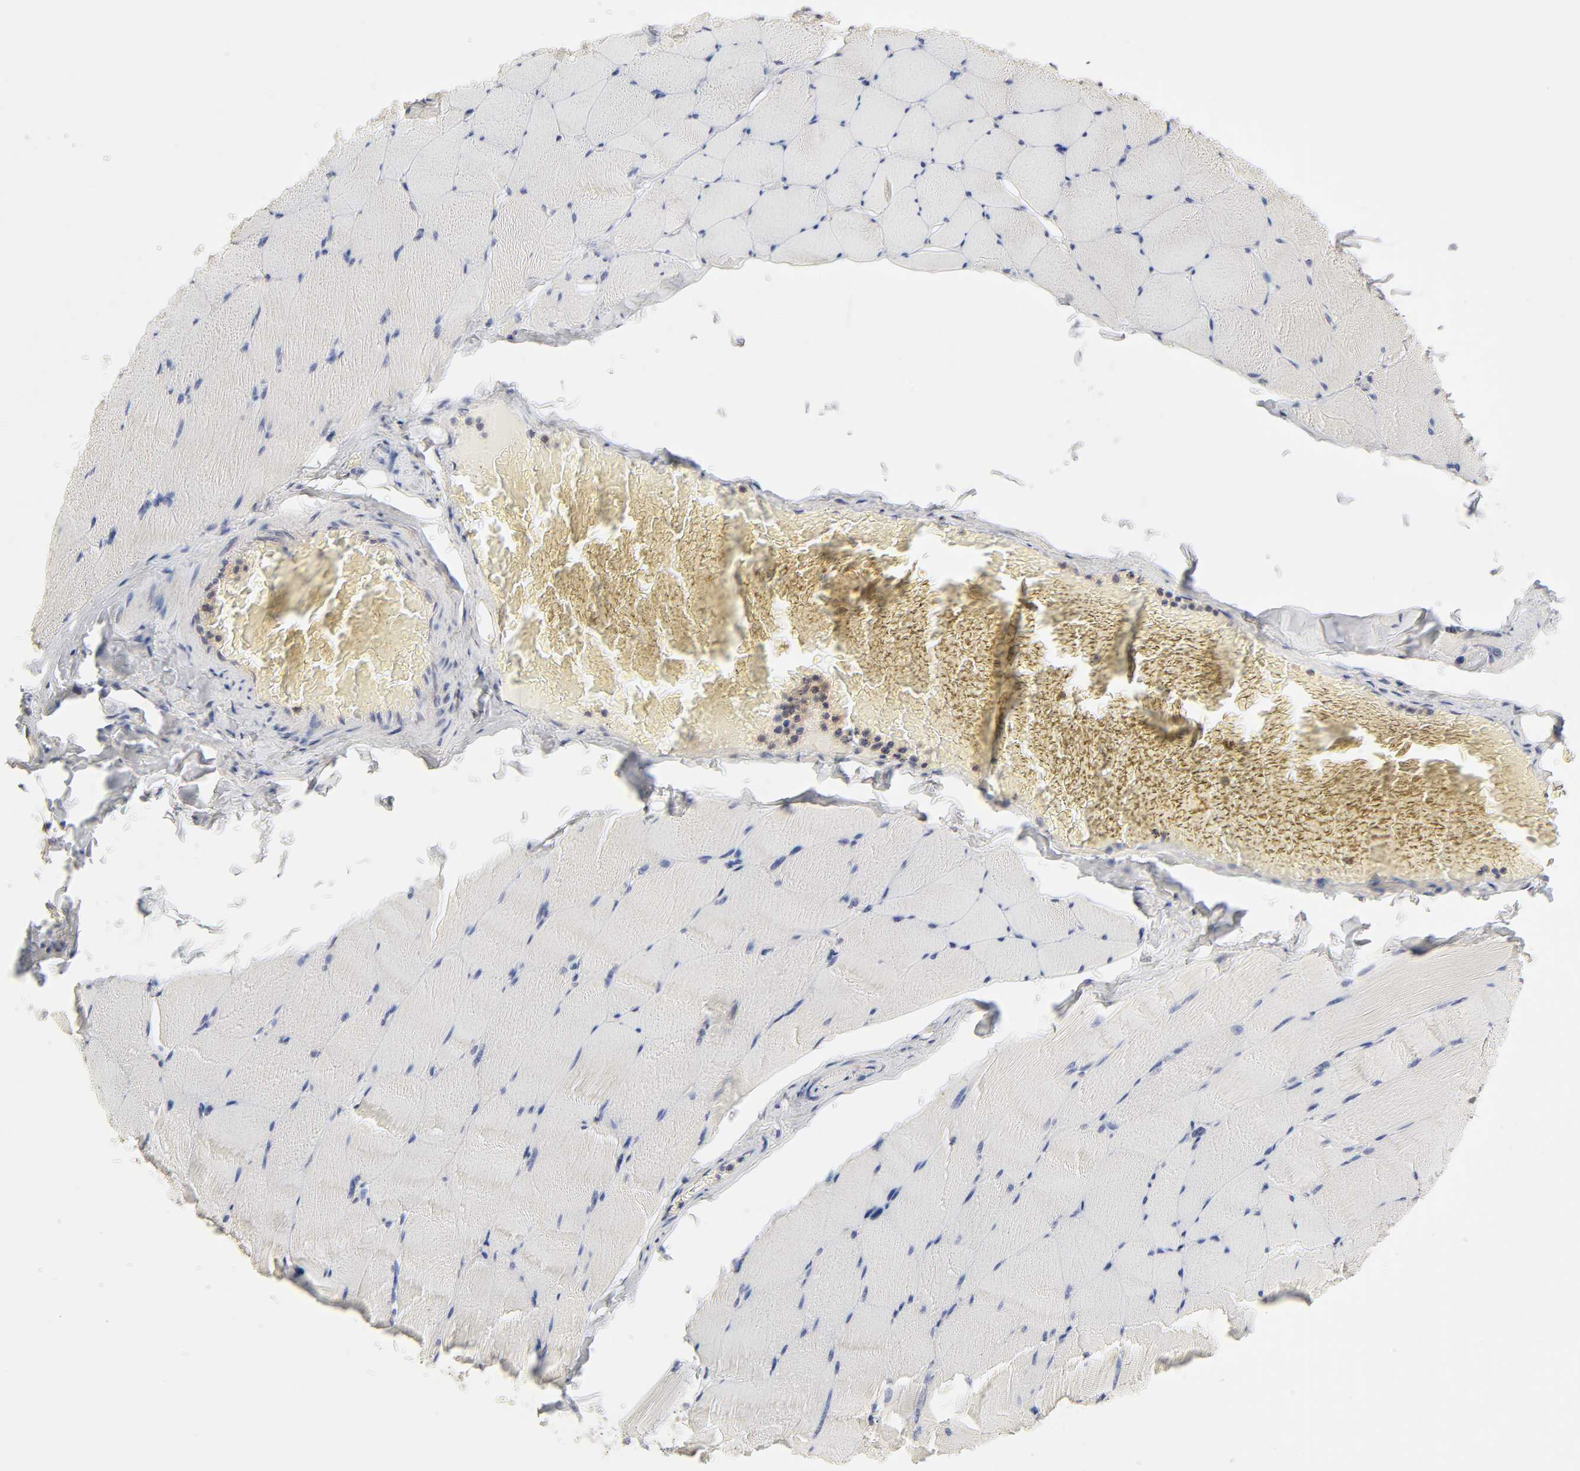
{"staining": {"intensity": "negative", "quantity": "none", "location": "none"}, "tissue": "skeletal muscle", "cell_type": "Myocytes", "image_type": "normal", "snomed": [{"axis": "morphology", "description": "Normal tissue, NOS"}, {"axis": "topography", "description": "Skeletal muscle"}], "caption": "Immunohistochemistry (IHC) micrograph of benign human skeletal muscle stained for a protein (brown), which exhibits no expression in myocytes.", "gene": "IL4R", "patient": {"sex": "male", "age": 62}}